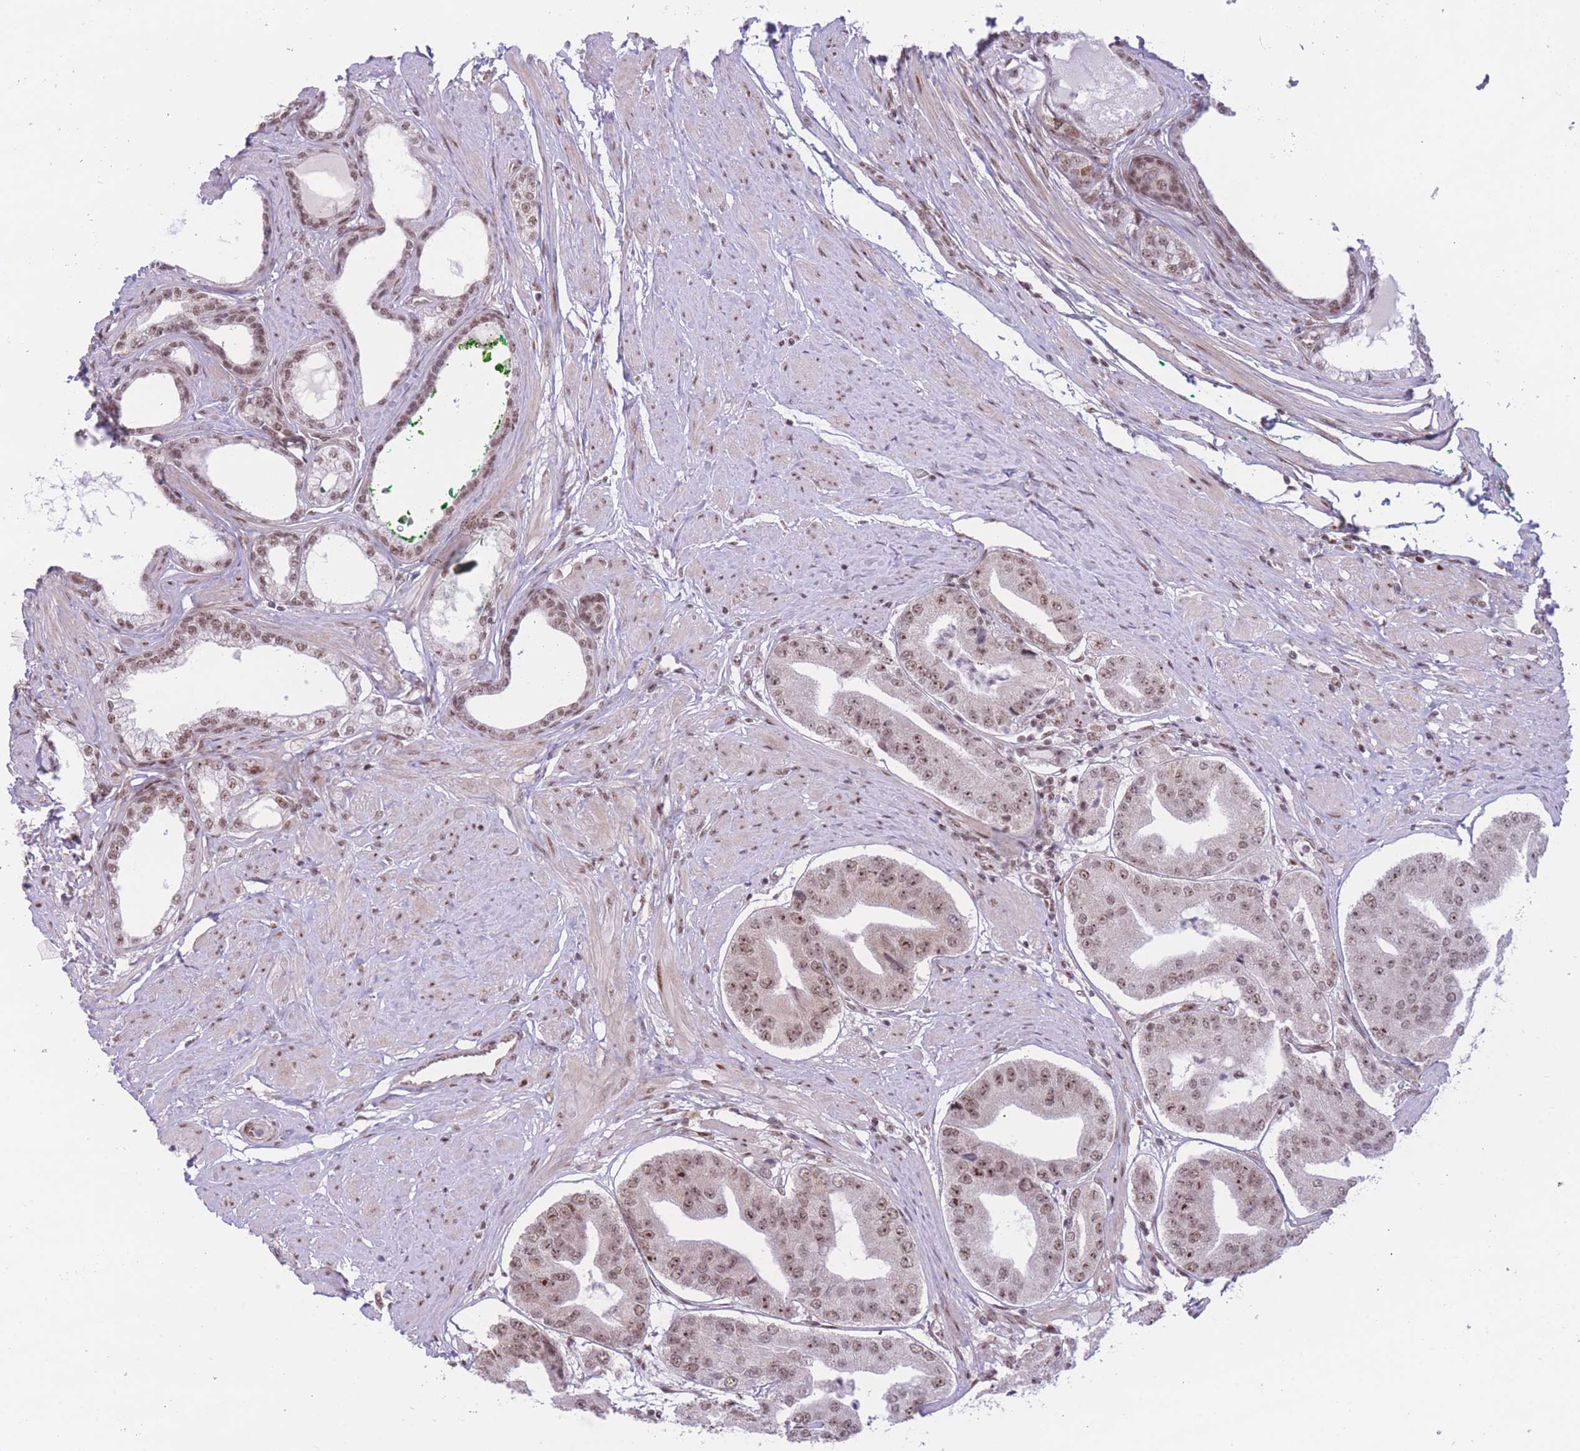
{"staining": {"intensity": "moderate", "quantity": ">75%", "location": "nuclear"}, "tissue": "prostate cancer", "cell_type": "Tumor cells", "image_type": "cancer", "snomed": [{"axis": "morphology", "description": "Adenocarcinoma, High grade"}, {"axis": "topography", "description": "Prostate"}], "caption": "A micrograph of prostate cancer stained for a protein exhibits moderate nuclear brown staining in tumor cells.", "gene": "PCIF1", "patient": {"sex": "male", "age": 63}}